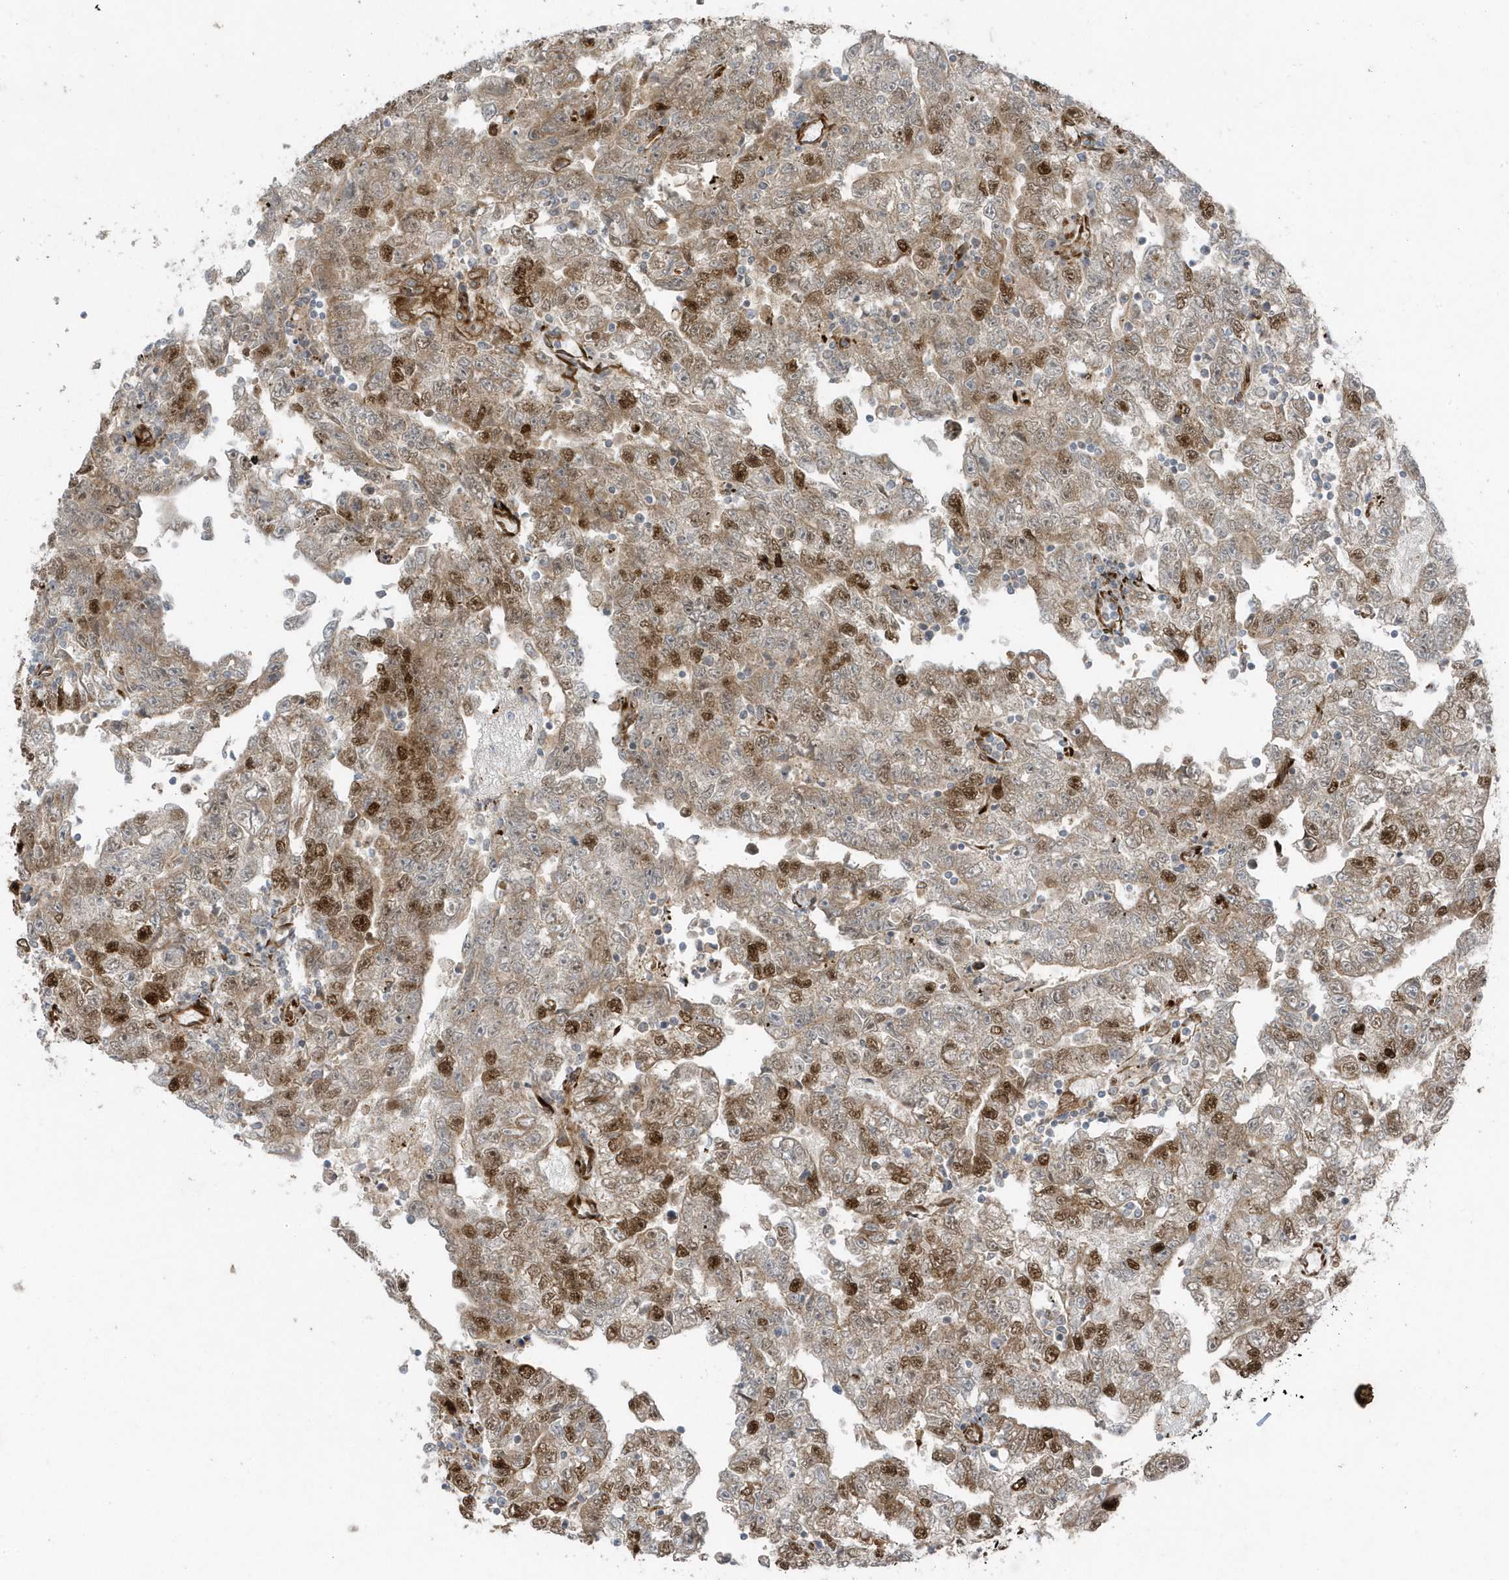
{"staining": {"intensity": "strong", "quantity": "25%-75%", "location": "nuclear"}, "tissue": "testis cancer", "cell_type": "Tumor cells", "image_type": "cancer", "snomed": [{"axis": "morphology", "description": "Carcinoma, Embryonal, NOS"}, {"axis": "topography", "description": "Testis"}], "caption": "Protein staining demonstrates strong nuclear staining in about 25%-75% of tumor cells in testis embryonal carcinoma. (DAB (3,3'-diaminobenzidine) = brown stain, brightfield microscopy at high magnification).", "gene": "FAM98A", "patient": {"sex": "male", "age": 25}}